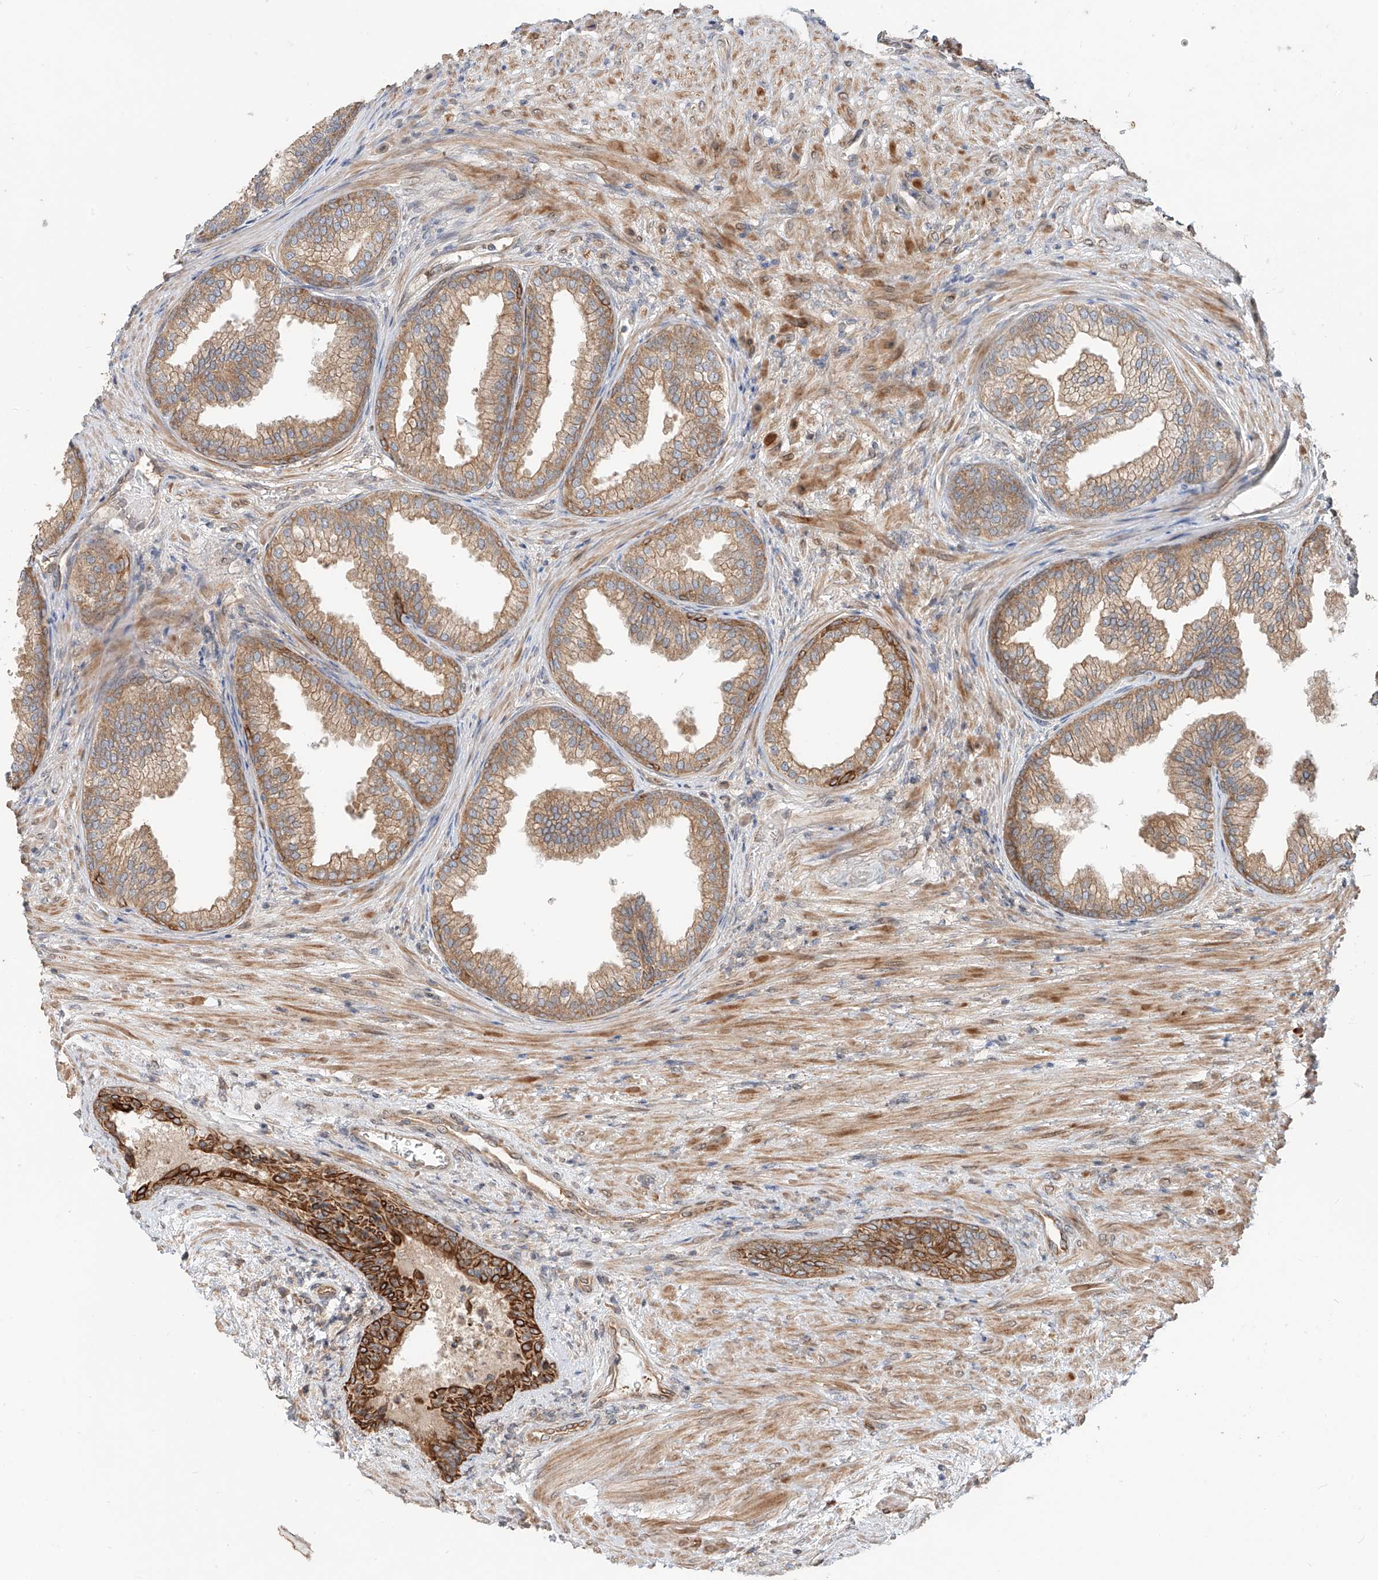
{"staining": {"intensity": "strong", "quantity": "25%-75%", "location": "cytoplasmic/membranous"}, "tissue": "prostate", "cell_type": "Glandular cells", "image_type": "normal", "snomed": [{"axis": "morphology", "description": "Normal tissue, NOS"}, {"axis": "topography", "description": "Prostate"}], "caption": "A photomicrograph of prostate stained for a protein demonstrates strong cytoplasmic/membranous brown staining in glandular cells. The staining is performed using DAB (3,3'-diaminobenzidine) brown chromogen to label protein expression. The nuclei are counter-stained blue using hematoxylin.", "gene": "CEP162", "patient": {"sex": "male", "age": 76}}